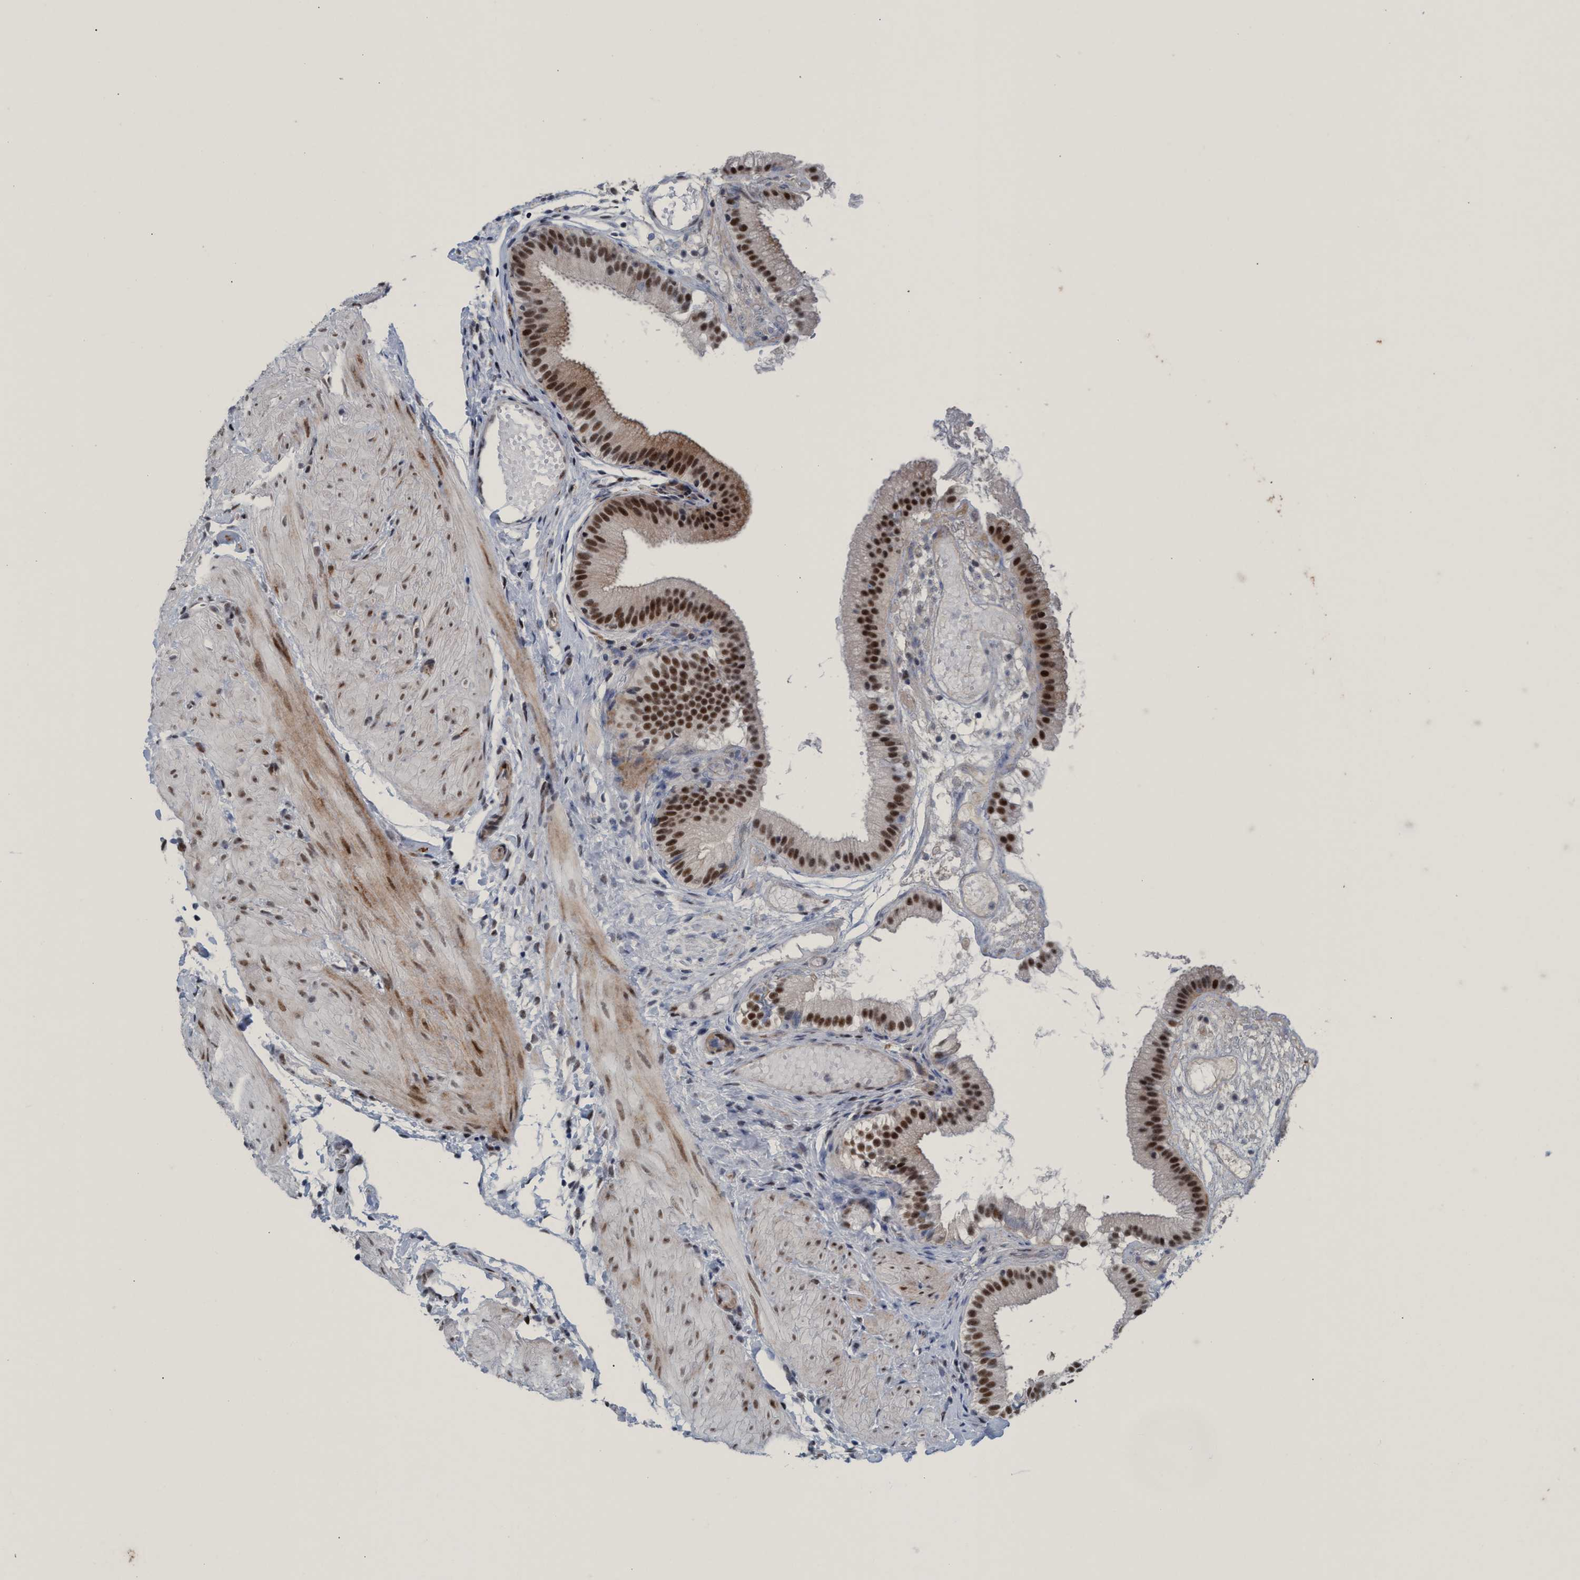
{"staining": {"intensity": "strong", "quantity": ">75%", "location": "cytoplasmic/membranous,nuclear"}, "tissue": "gallbladder", "cell_type": "Glandular cells", "image_type": "normal", "snomed": [{"axis": "morphology", "description": "Normal tissue, NOS"}, {"axis": "topography", "description": "Gallbladder"}], "caption": "This micrograph reveals immunohistochemistry (IHC) staining of normal gallbladder, with high strong cytoplasmic/membranous,nuclear positivity in about >75% of glandular cells.", "gene": "CWC27", "patient": {"sex": "female", "age": 26}}